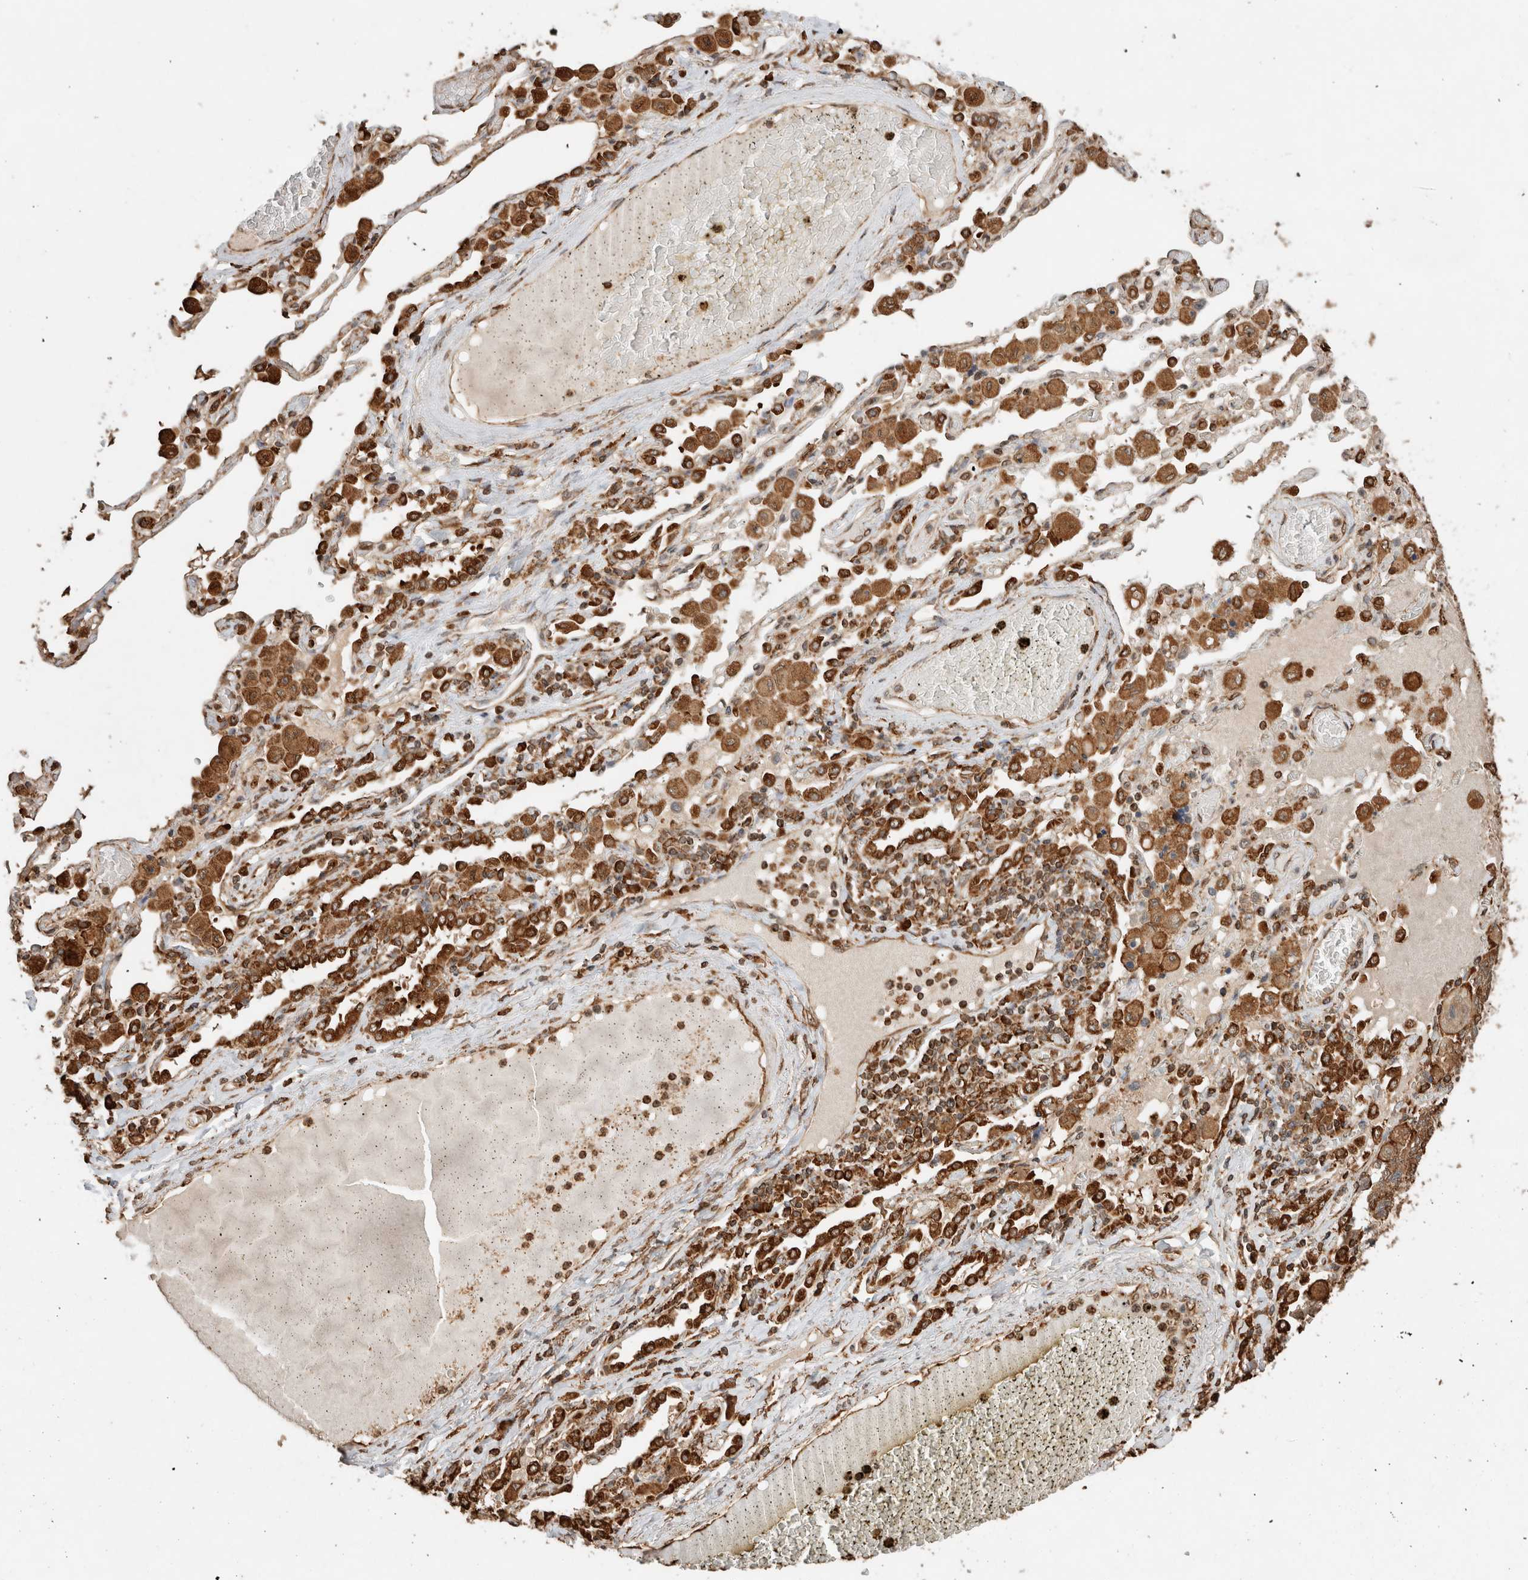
{"staining": {"intensity": "moderate", "quantity": ">75%", "location": "cytoplasmic/membranous"}, "tissue": "lung cancer", "cell_type": "Tumor cells", "image_type": "cancer", "snomed": [{"axis": "morphology", "description": "Adenocarcinoma, NOS"}, {"axis": "topography", "description": "Lung"}], "caption": "Immunohistochemical staining of lung cancer (adenocarcinoma) demonstrates medium levels of moderate cytoplasmic/membranous protein staining in about >75% of tumor cells. (Stains: DAB in brown, nuclei in blue, Microscopy: brightfield microscopy at high magnification).", "gene": "ERAP1", "patient": {"sex": "male", "age": 49}}